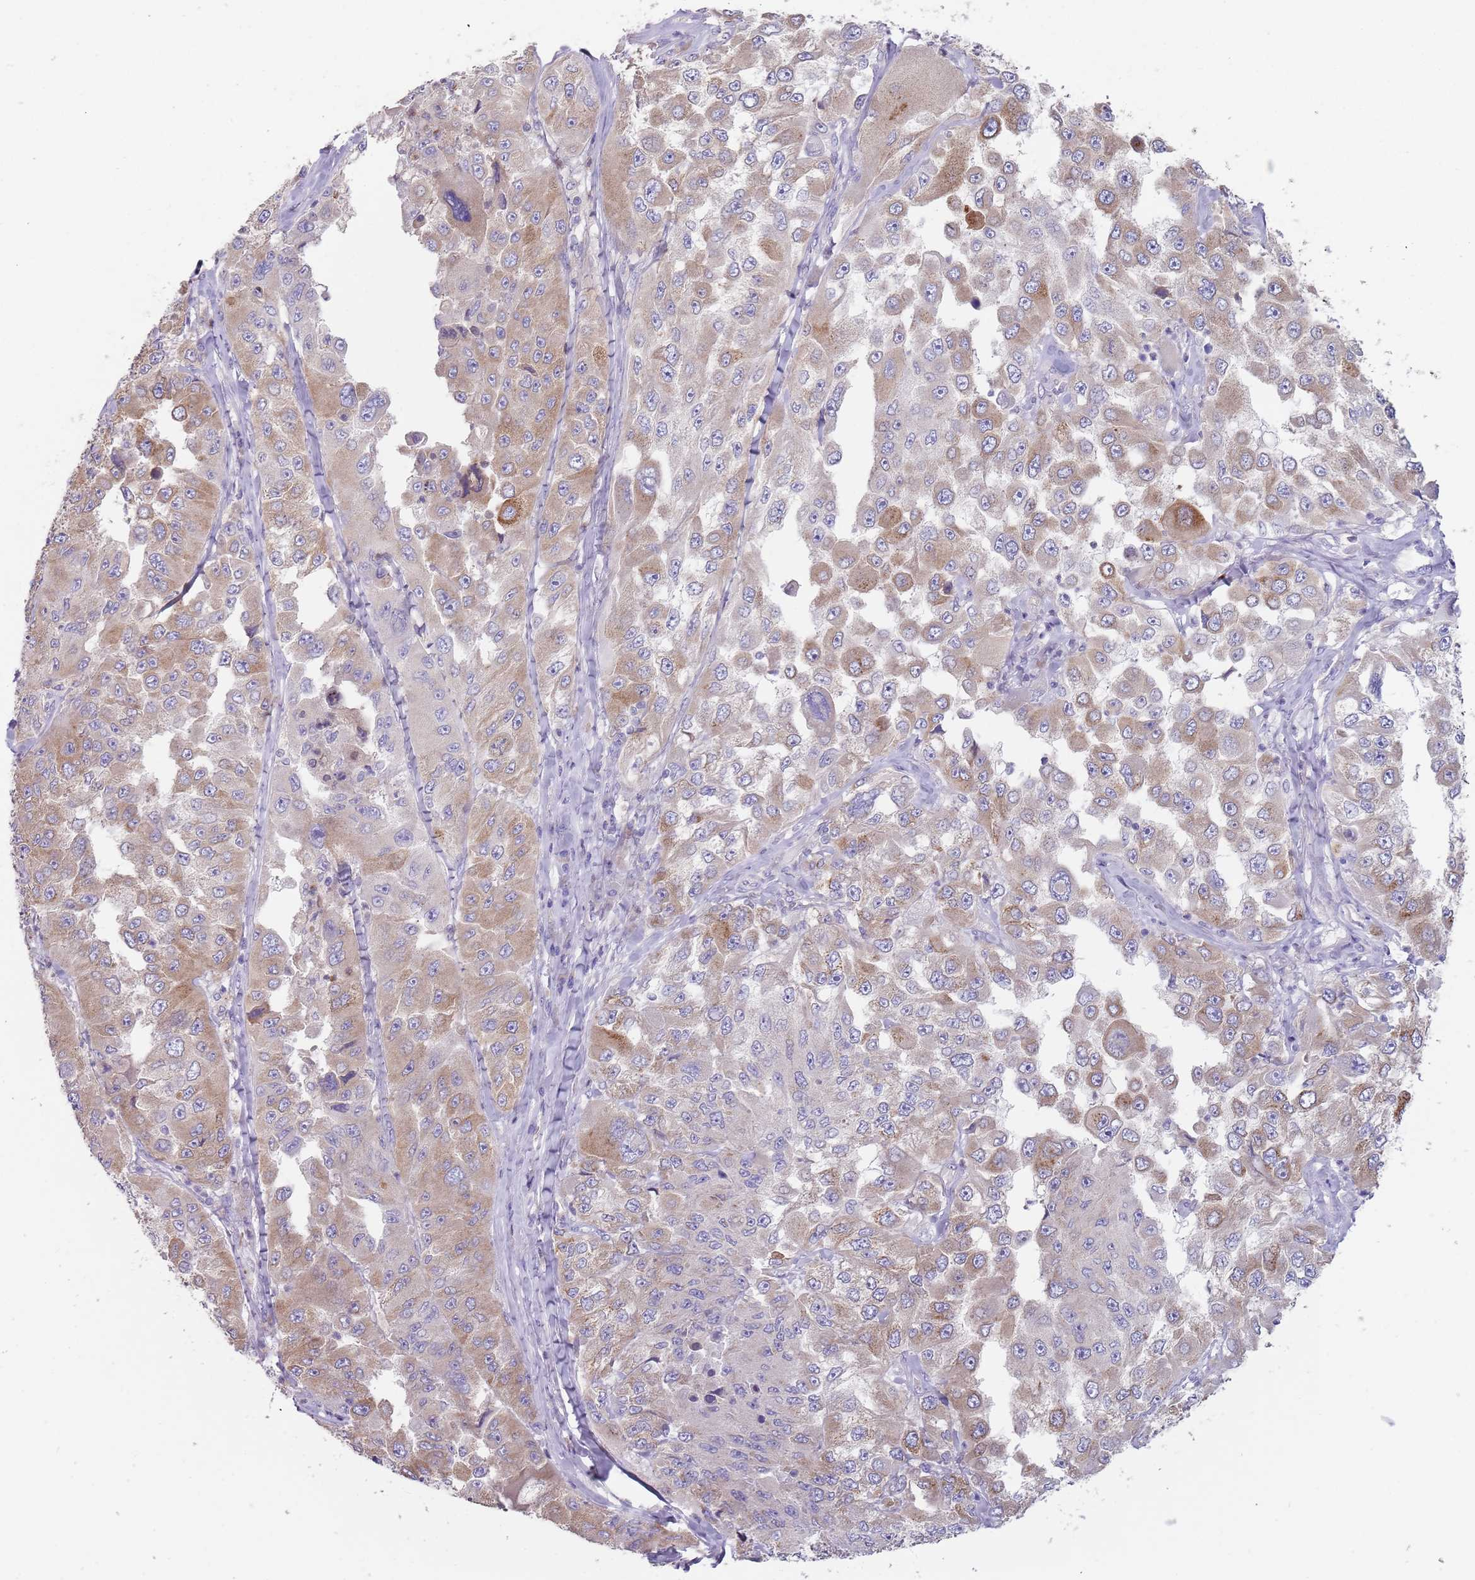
{"staining": {"intensity": "weak", "quantity": "25%-75%", "location": "cytoplasmic/membranous"}, "tissue": "melanoma", "cell_type": "Tumor cells", "image_type": "cancer", "snomed": [{"axis": "morphology", "description": "Malignant melanoma, Metastatic site"}, {"axis": "topography", "description": "Lymph node"}], "caption": "Melanoma stained with DAB IHC exhibits low levels of weak cytoplasmic/membranous positivity in about 25%-75% of tumor cells. The protein is shown in brown color, while the nuclei are stained blue.", "gene": "TMEM251", "patient": {"sex": "male", "age": 62}}